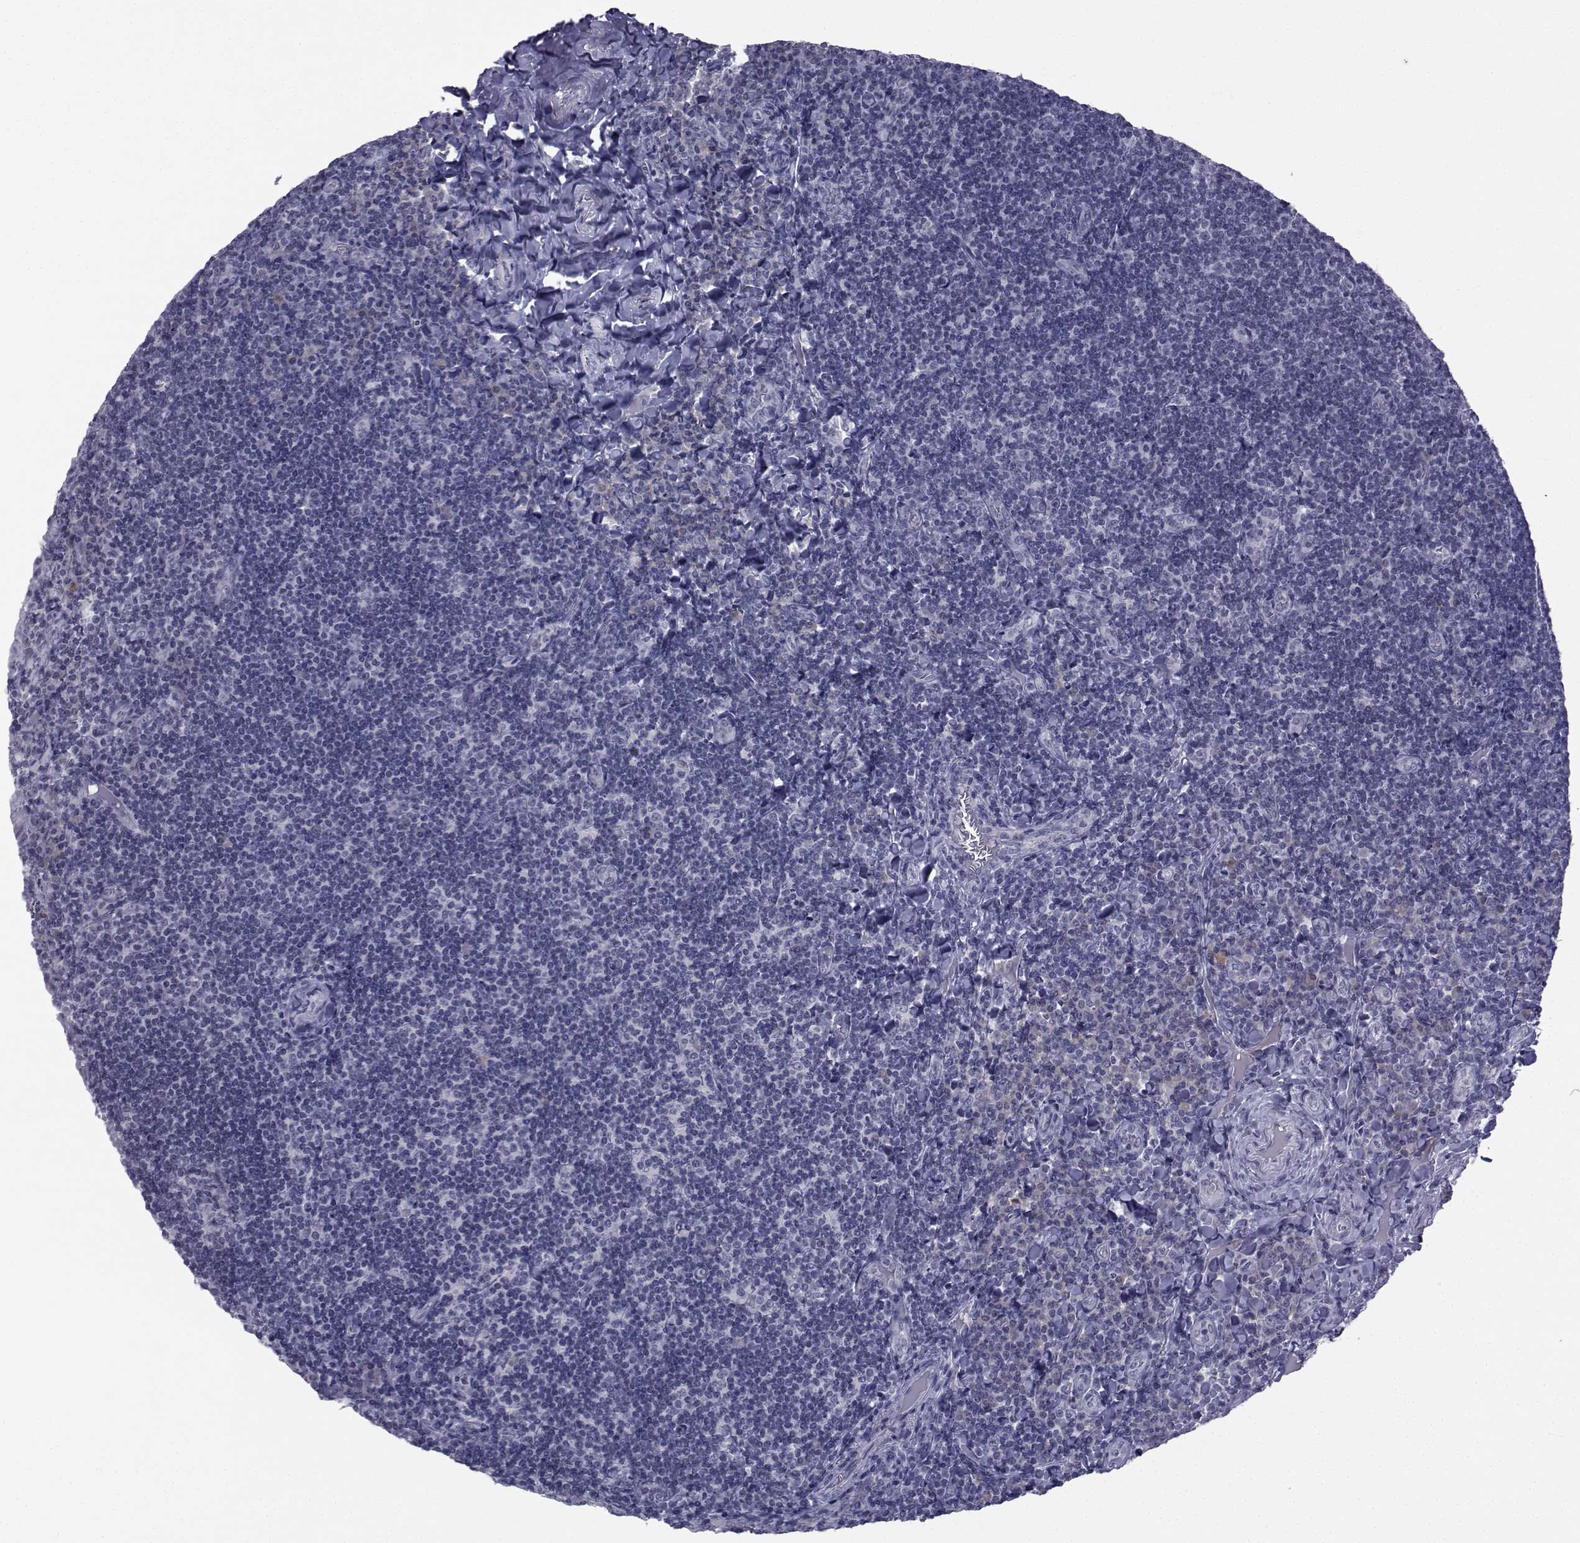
{"staining": {"intensity": "negative", "quantity": "none", "location": "none"}, "tissue": "tonsil", "cell_type": "Germinal center cells", "image_type": "normal", "snomed": [{"axis": "morphology", "description": "Normal tissue, NOS"}, {"axis": "morphology", "description": "Inflammation, NOS"}, {"axis": "topography", "description": "Tonsil"}], "caption": "DAB immunohistochemical staining of benign human tonsil displays no significant expression in germinal center cells.", "gene": "PAX2", "patient": {"sex": "female", "age": 31}}